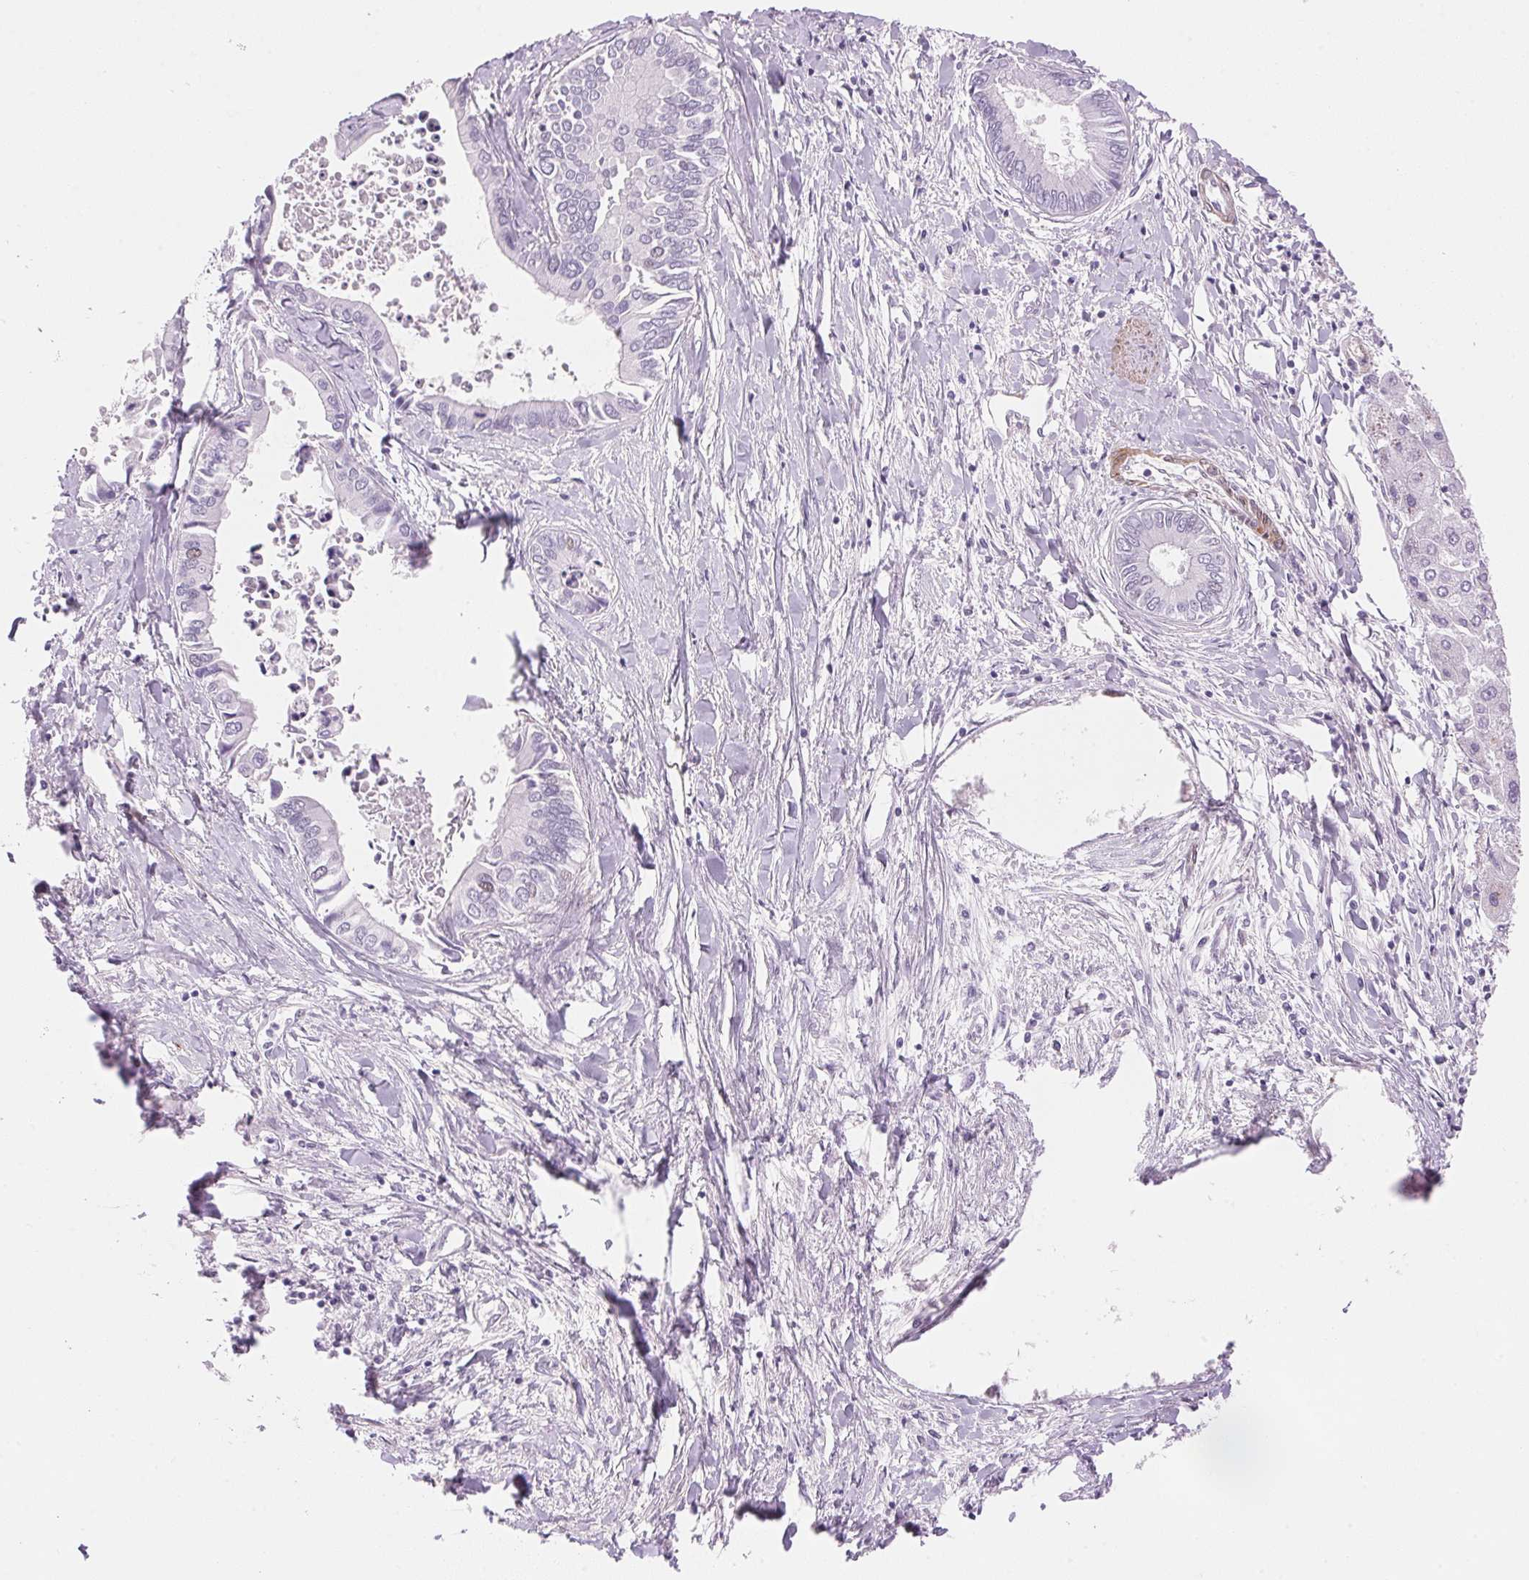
{"staining": {"intensity": "negative", "quantity": "none", "location": "none"}, "tissue": "liver cancer", "cell_type": "Tumor cells", "image_type": "cancer", "snomed": [{"axis": "morphology", "description": "Cholangiocarcinoma"}, {"axis": "topography", "description": "Liver"}], "caption": "Immunohistochemistry (IHC) image of liver cancer (cholangiocarcinoma) stained for a protein (brown), which shows no expression in tumor cells. (Immunohistochemistry (IHC), brightfield microscopy, high magnification).", "gene": "SMTN", "patient": {"sex": "male", "age": 66}}